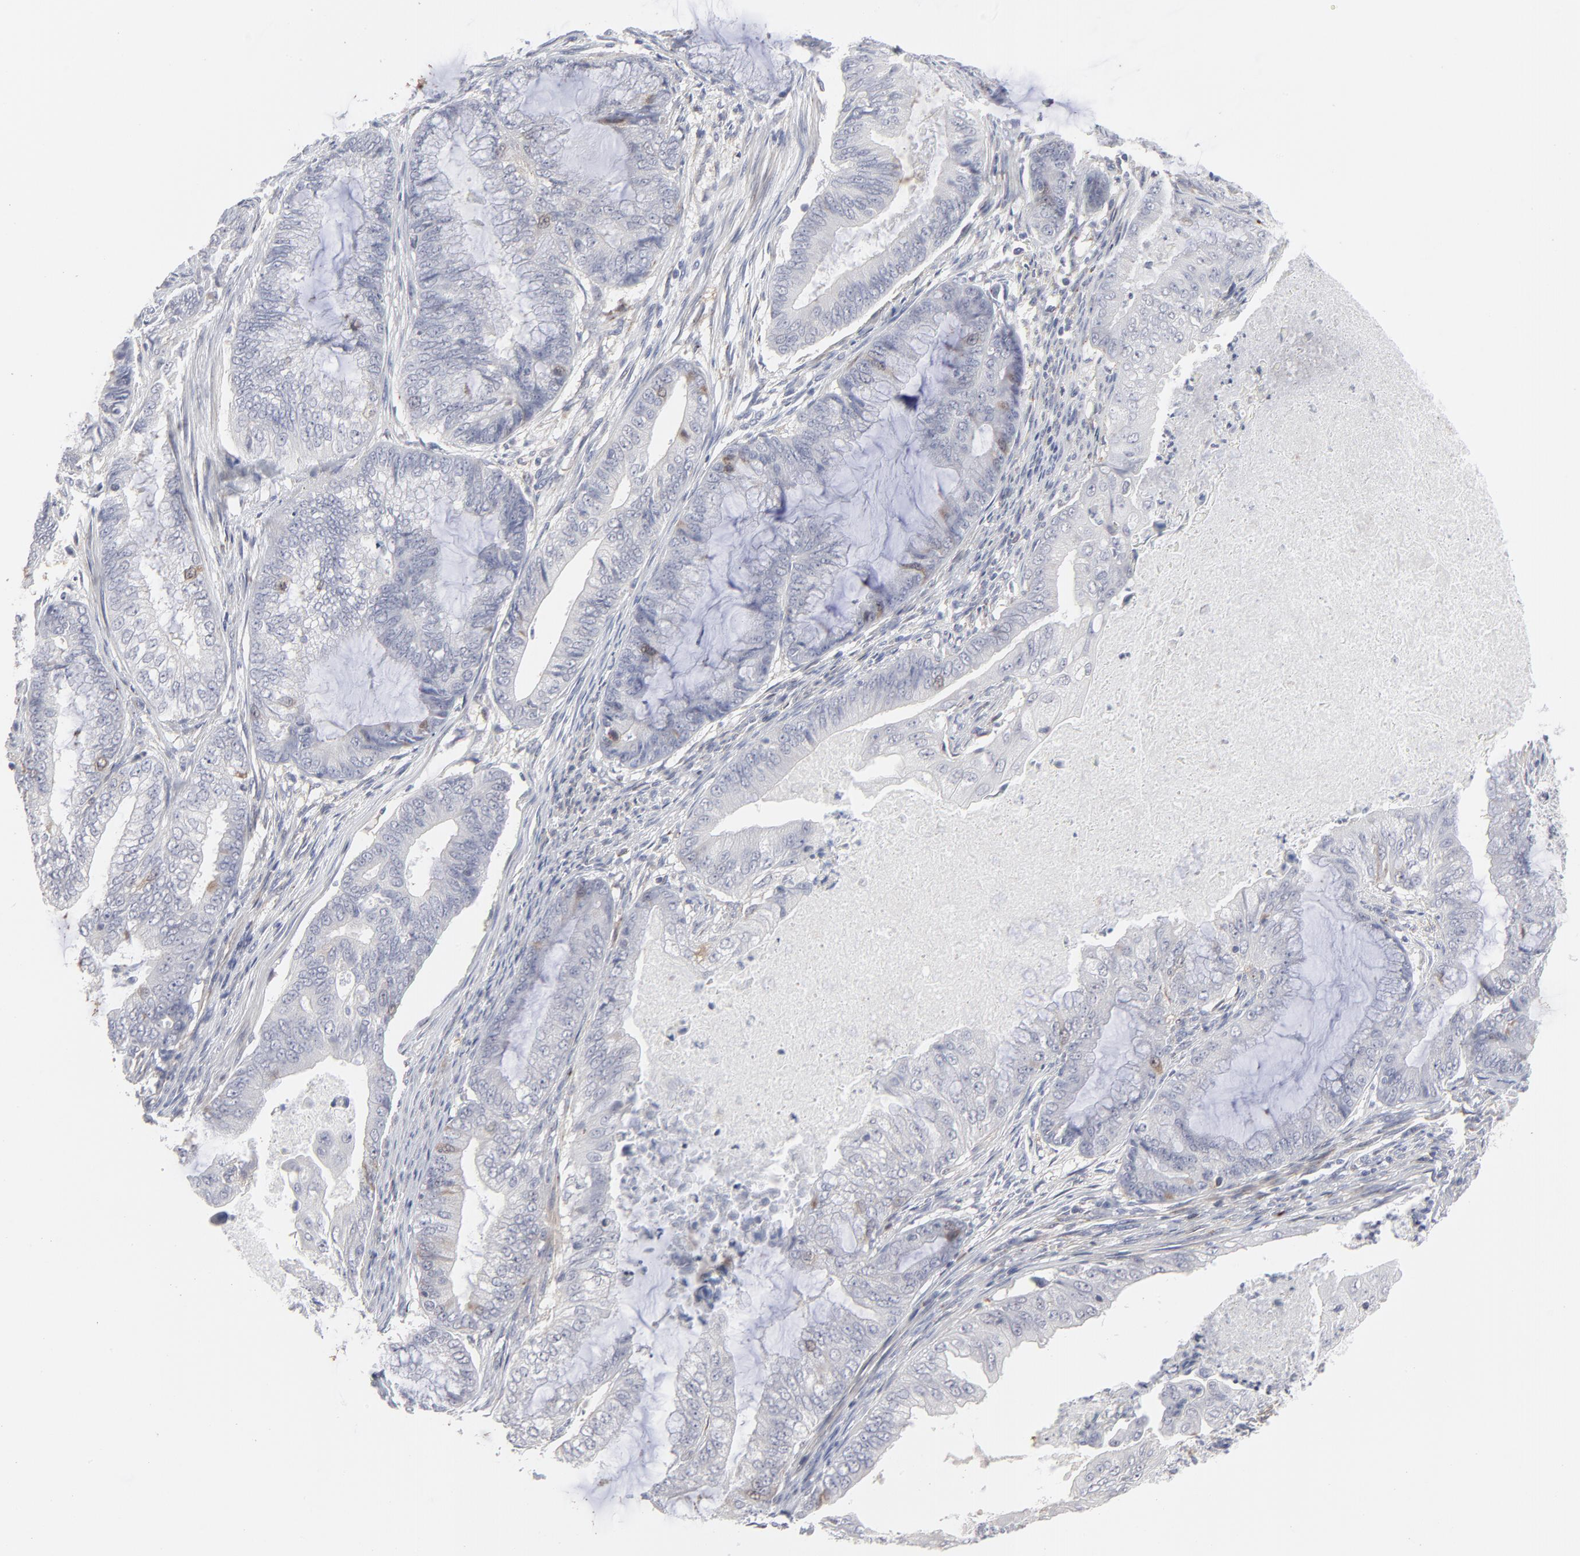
{"staining": {"intensity": "weak", "quantity": "<25%", "location": "cytoplasmic/membranous"}, "tissue": "endometrial cancer", "cell_type": "Tumor cells", "image_type": "cancer", "snomed": [{"axis": "morphology", "description": "Adenocarcinoma, NOS"}, {"axis": "topography", "description": "Endometrium"}], "caption": "Tumor cells are negative for brown protein staining in endometrial cancer (adenocarcinoma). (Brightfield microscopy of DAB immunohistochemistry at high magnification).", "gene": "AURKA", "patient": {"sex": "female", "age": 63}}